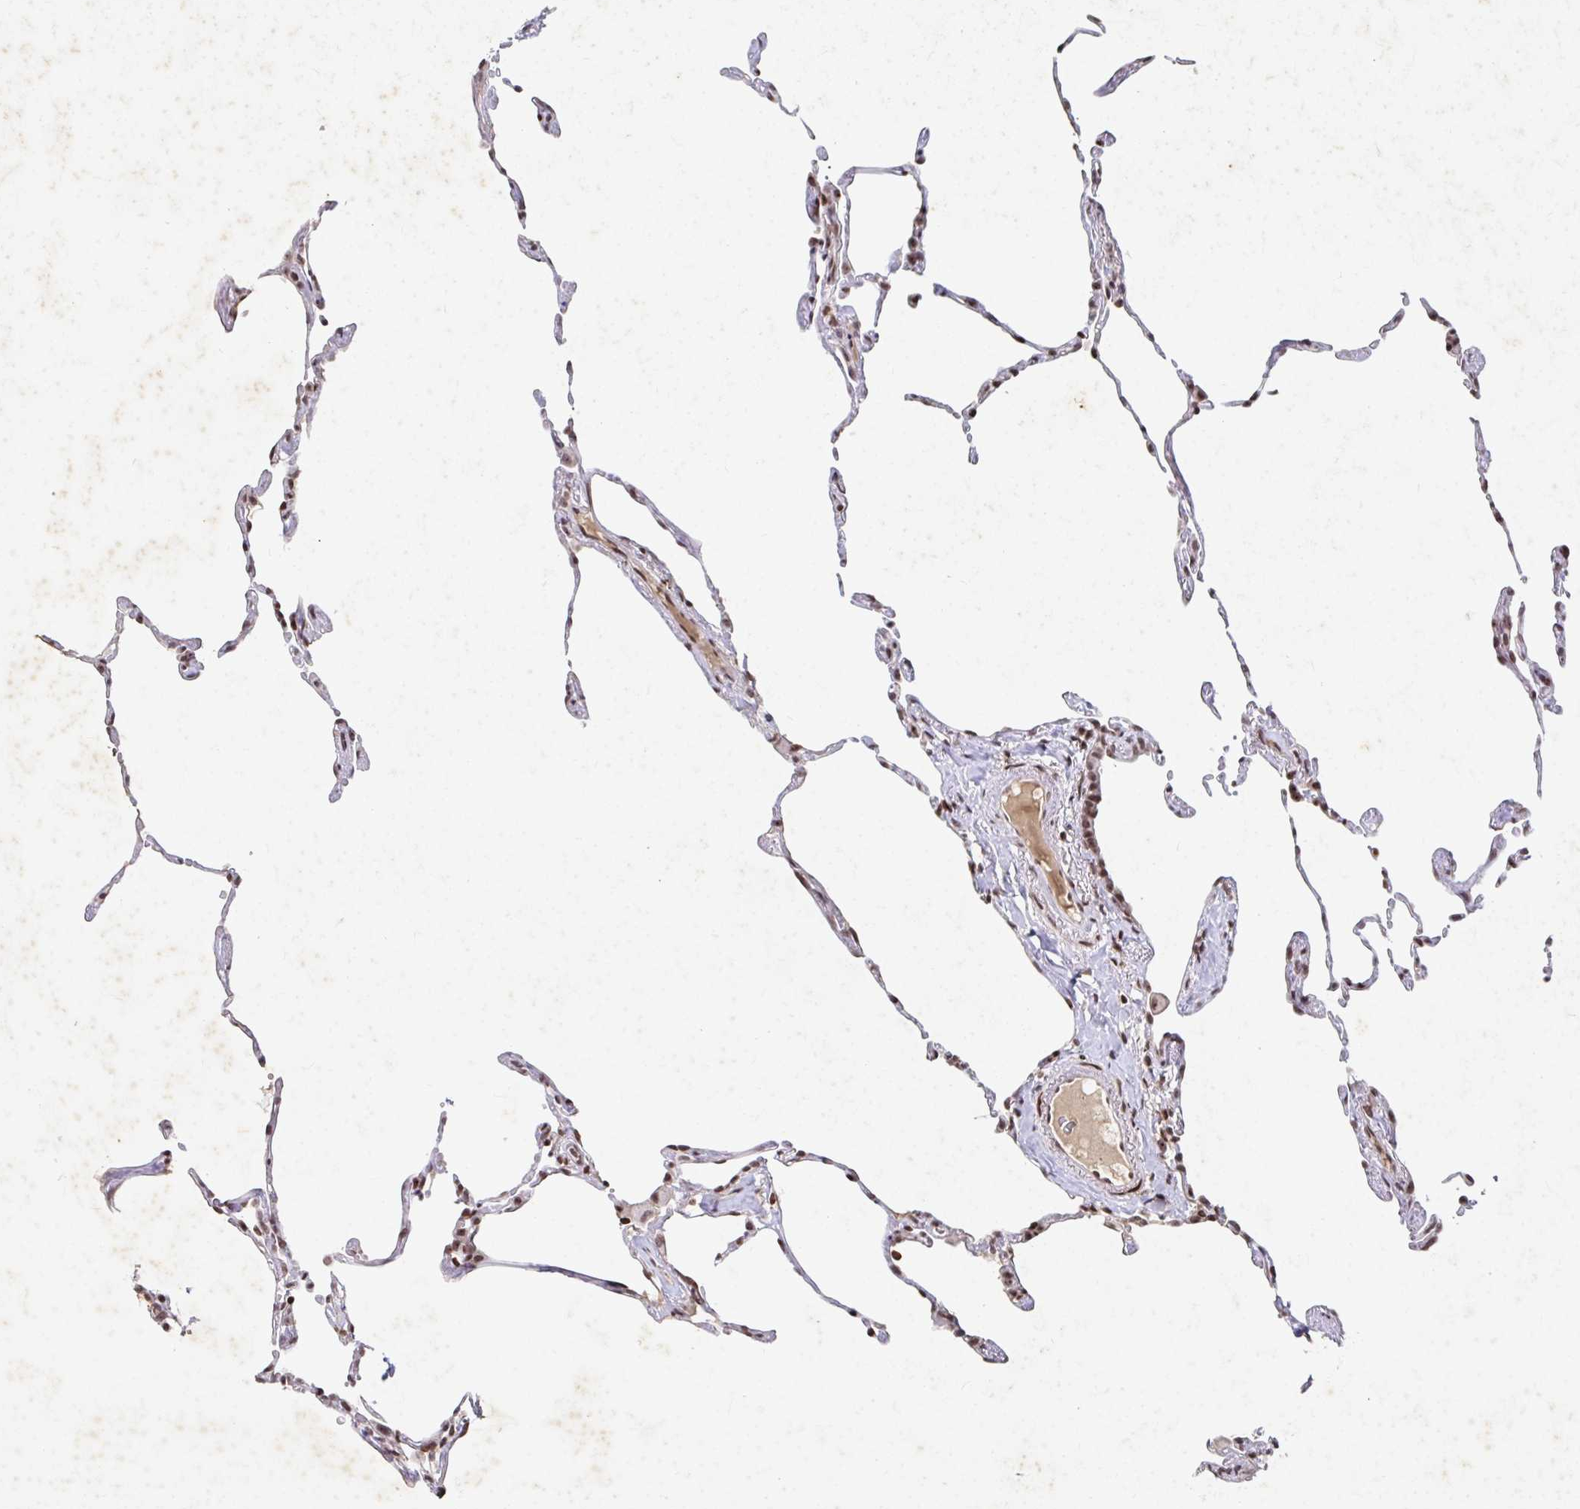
{"staining": {"intensity": "moderate", "quantity": "25%-75%", "location": "nuclear"}, "tissue": "lung", "cell_type": "Alveolar cells", "image_type": "normal", "snomed": [{"axis": "morphology", "description": "Normal tissue, NOS"}, {"axis": "topography", "description": "Lung"}], "caption": "This micrograph shows IHC staining of unremarkable lung, with medium moderate nuclear expression in approximately 25%-75% of alveolar cells.", "gene": "C19orf53", "patient": {"sex": "female", "age": 57}}